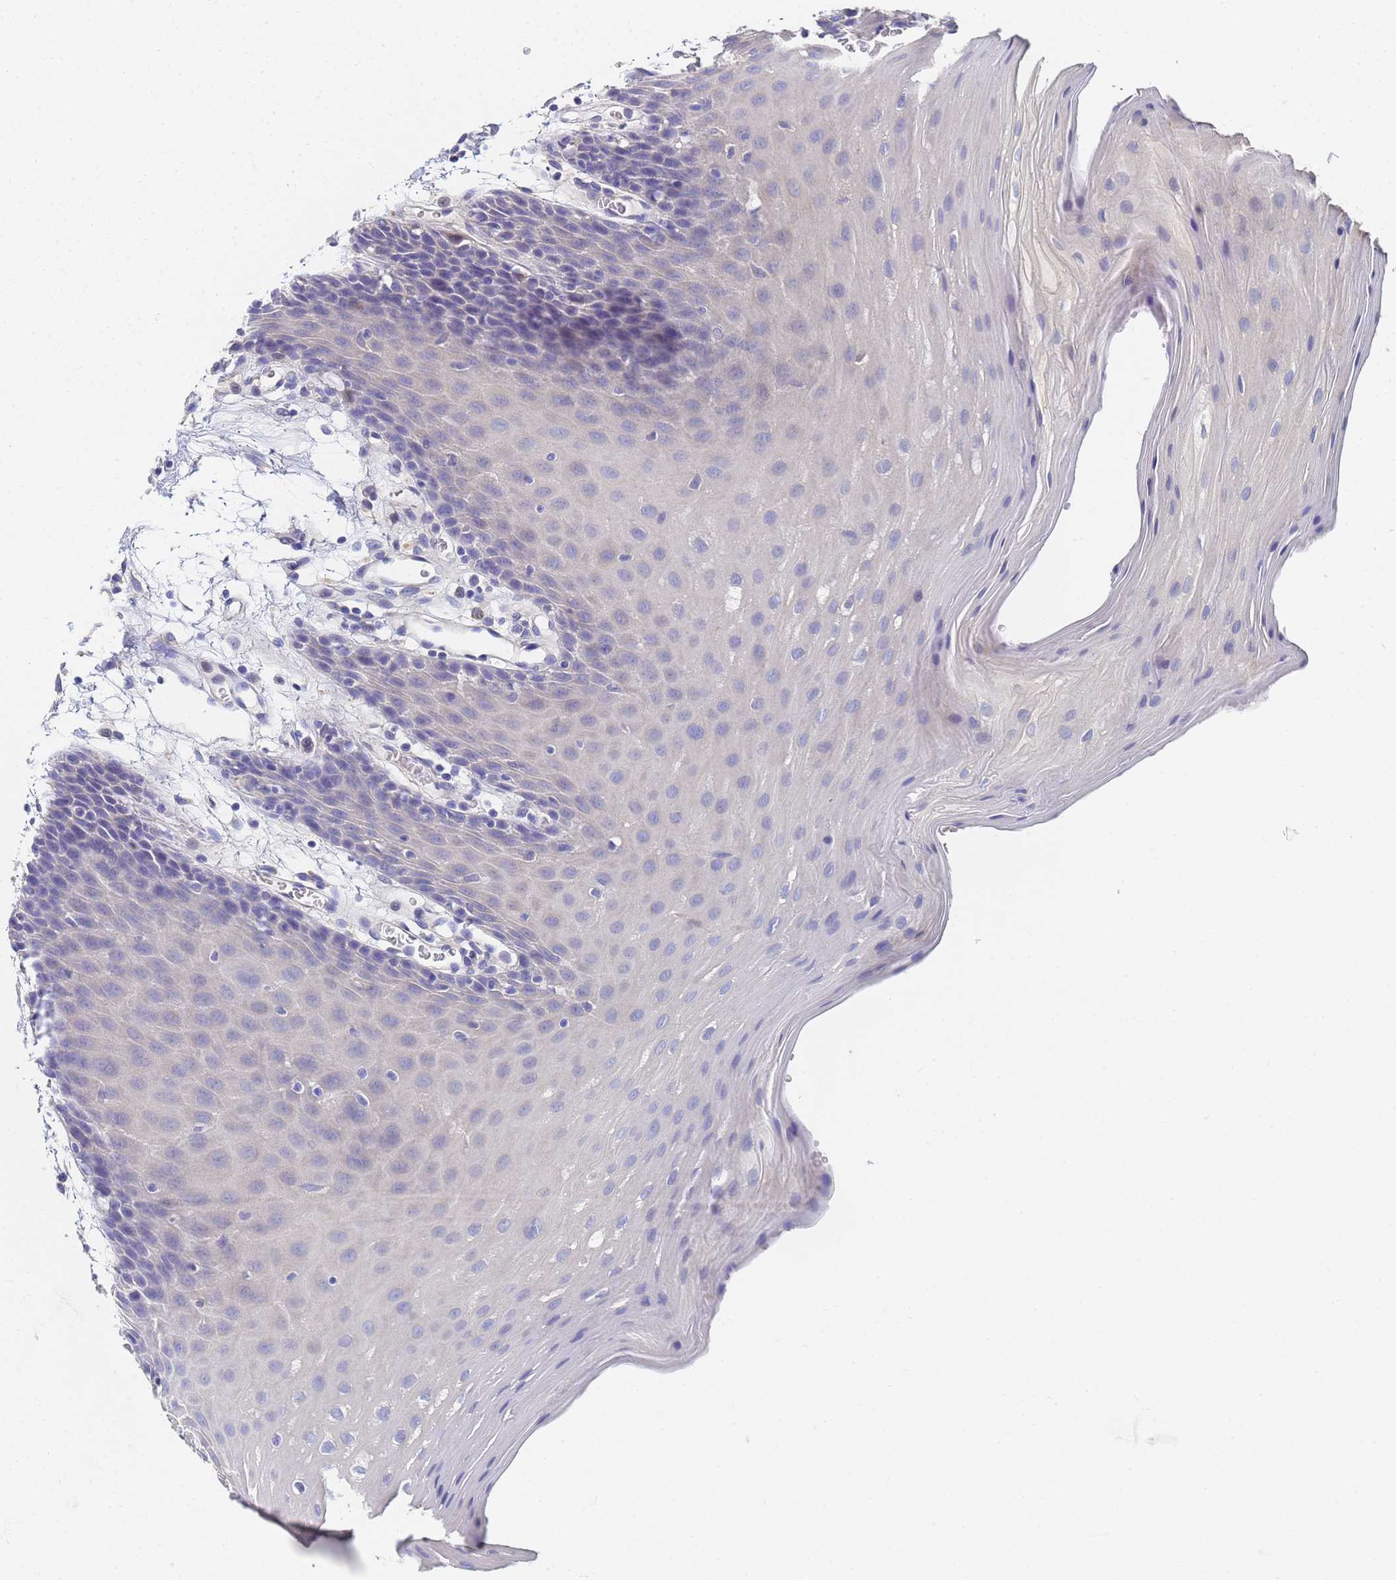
{"staining": {"intensity": "negative", "quantity": "none", "location": "none"}, "tissue": "oral mucosa", "cell_type": "Squamous epithelial cells", "image_type": "normal", "snomed": [{"axis": "morphology", "description": "Normal tissue, NOS"}, {"axis": "topography", "description": "Skeletal muscle"}, {"axis": "topography", "description": "Oral tissue"}, {"axis": "topography", "description": "Salivary gland"}, {"axis": "topography", "description": "Peripheral nerve tissue"}], "caption": "The photomicrograph reveals no significant expression in squamous epithelial cells of oral mucosa. Nuclei are stained in blue.", "gene": "LBX2", "patient": {"sex": "male", "age": 54}}